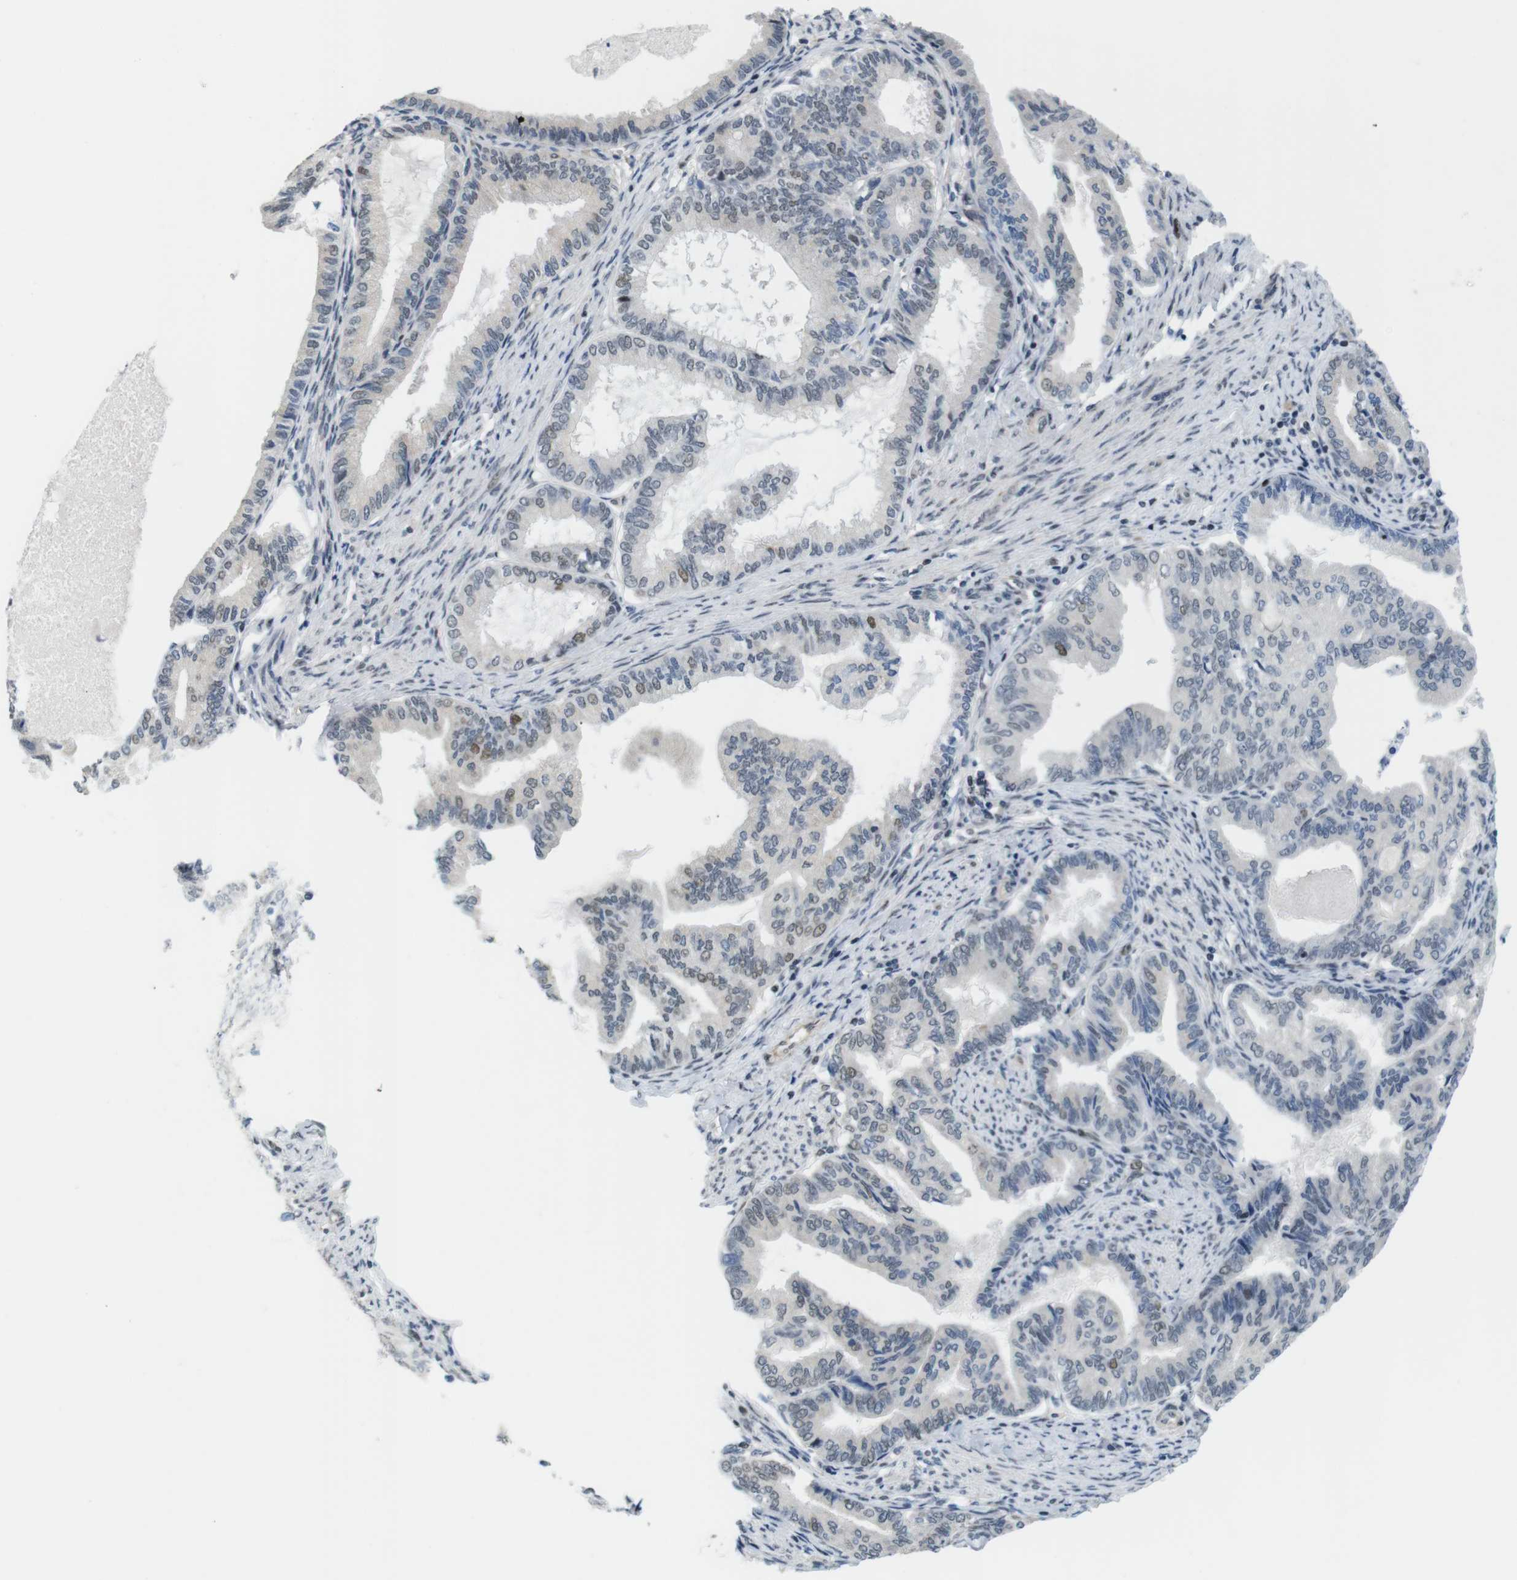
{"staining": {"intensity": "weak", "quantity": "25%-75%", "location": "nuclear"}, "tissue": "endometrial cancer", "cell_type": "Tumor cells", "image_type": "cancer", "snomed": [{"axis": "morphology", "description": "Adenocarcinoma, NOS"}, {"axis": "topography", "description": "Endometrium"}], "caption": "Immunohistochemical staining of human endometrial cancer (adenocarcinoma) reveals weak nuclear protein expression in approximately 25%-75% of tumor cells.", "gene": "SMCO2", "patient": {"sex": "female", "age": 86}}